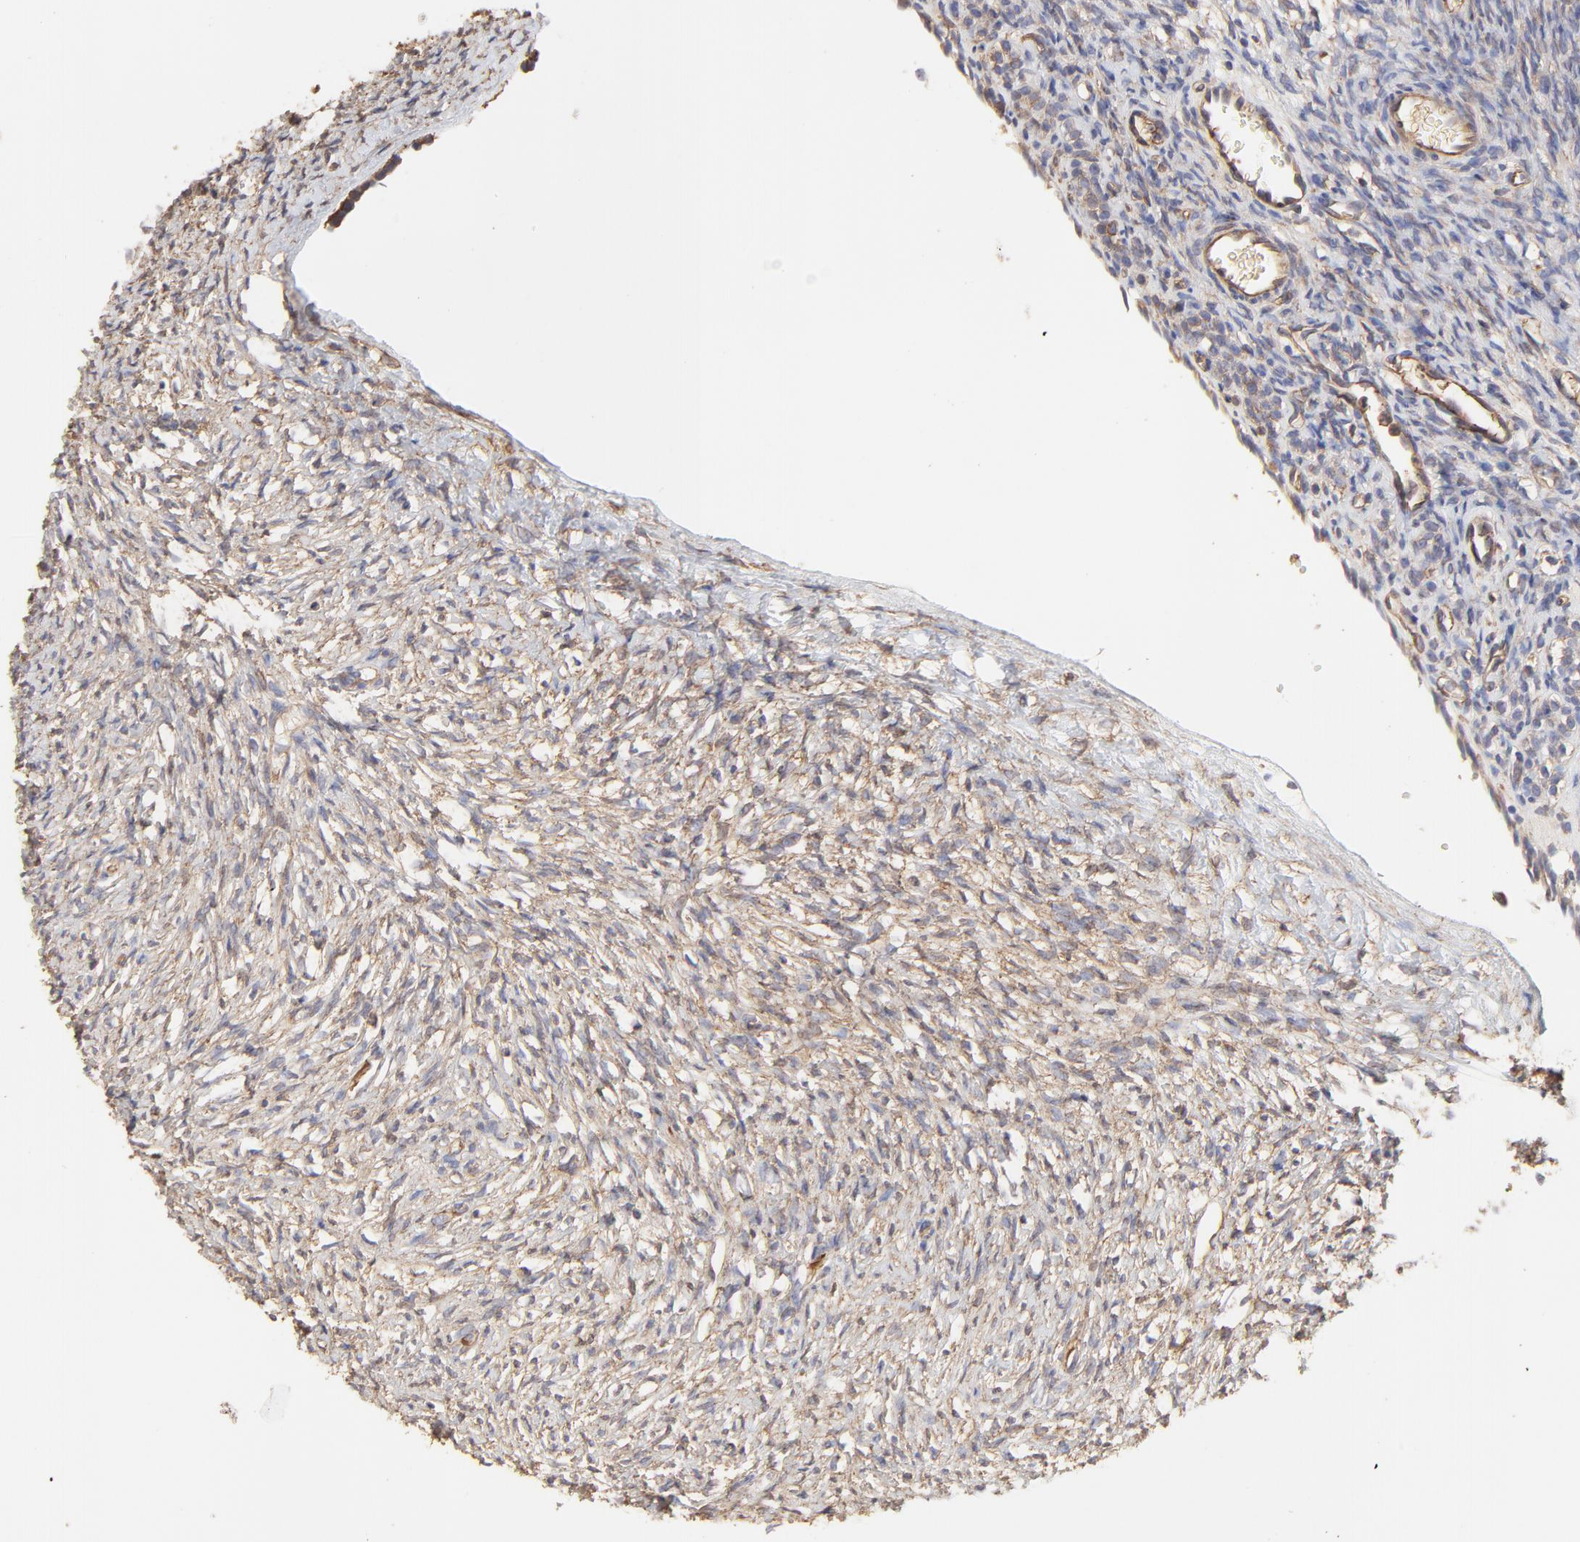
{"staining": {"intensity": "weak", "quantity": "25%-75%", "location": "cytoplasmic/membranous"}, "tissue": "ovary", "cell_type": "Ovarian stroma cells", "image_type": "normal", "snomed": [{"axis": "morphology", "description": "Normal tissue, NOS"}, {"axis": "topography", "description": "Ovary"}], "caption": "This is an image of immunohistochemistry staining of benign ovary, which shows weak expression in the cytoplasmic/membranous of ovarian stroma cells.", "gene": "LRCH2", "patient": {"sex": "female", "age": 35}}